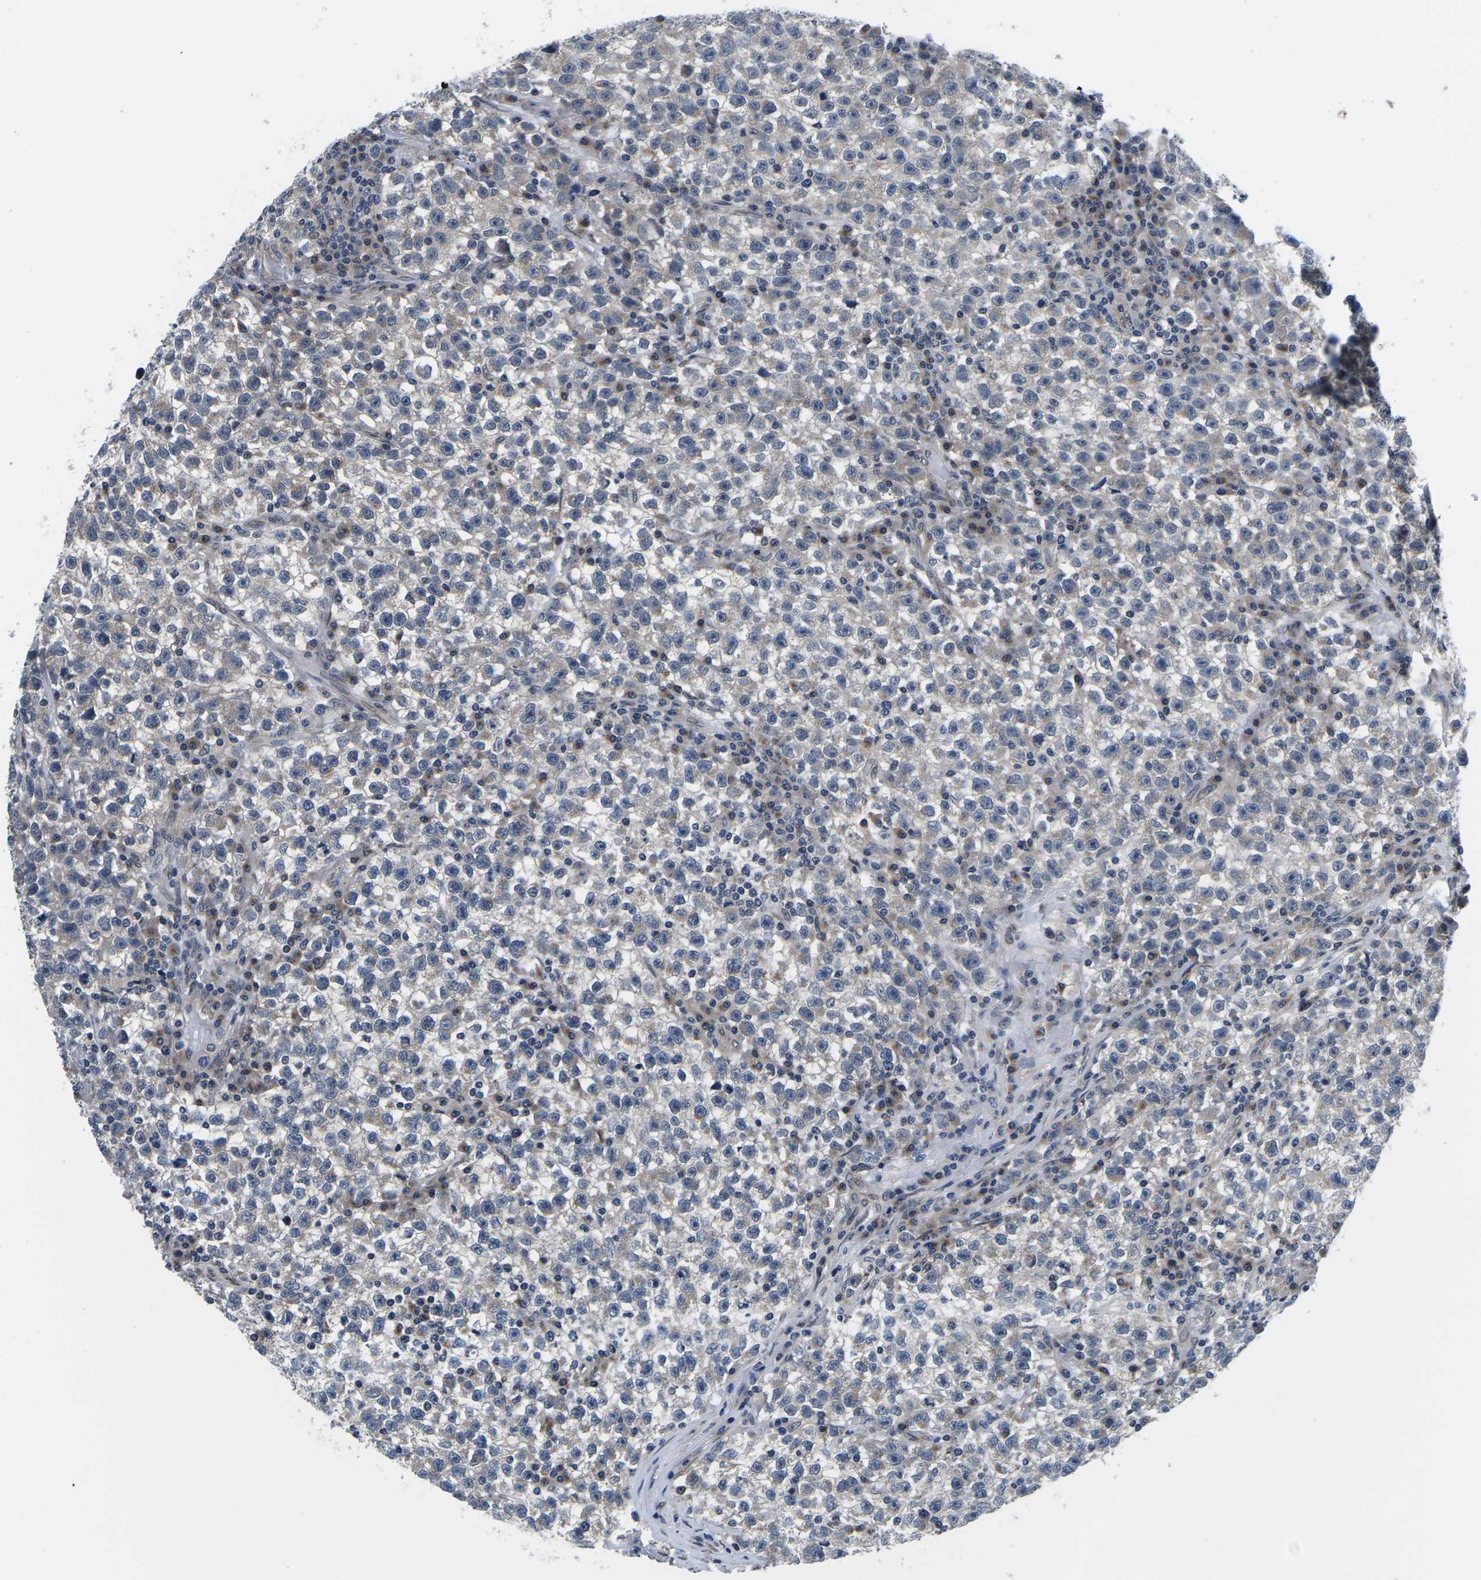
{"staining": {"intensity": "negative", "quantity": "none", "location": "none"}, "tissue": "testis cancer", "cell_type": "Tumor cells", "image_type": "cancer", "snomed": [{"axis": "morphology", "description": "Seminoma, NOS"}, {"axis": "topography", "description": "Testis"}], "caption": "Protein analysis of seminoma (testis) demonstrates no significant positivity in tumor cells.", "gene": "SNX10", "patient": {"sex": "male", "age": 22}}